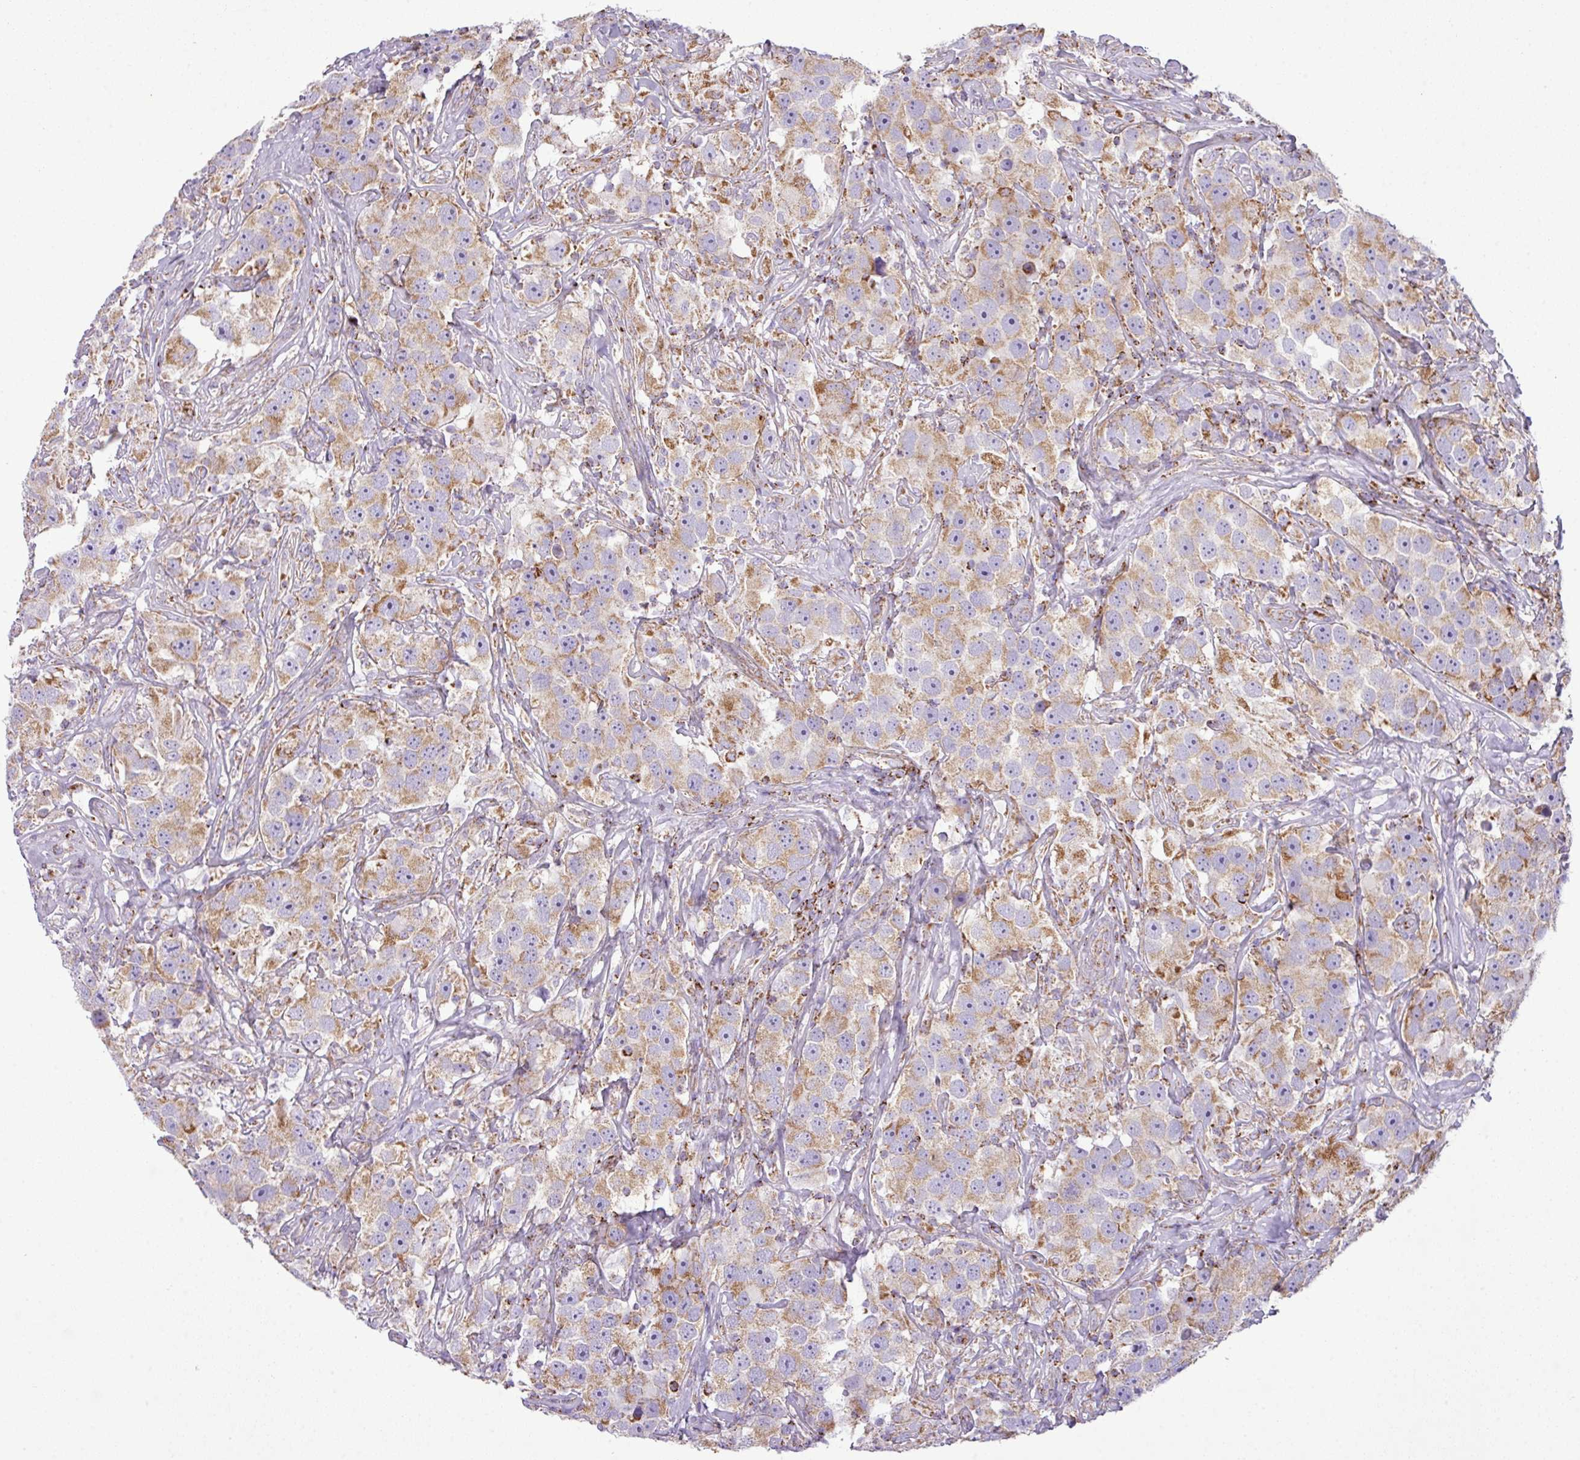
{"staining": {"intensity": "moderate", "quantity": ">75%", "location": "cytoplasmic/membranous"}, "tissue": "testis cancer", "cell_type": "Tumor cells", "image_type": "cancer", "snomed": [{"axis": "morphology", "description": "Seminoma, NOS"}, {"axis": "topography", "description": "Testis"}], "caption": "Testis cancer (seminoma) tissue exhibits moderate cytoplasmic/membranous staining in about >75% of tumor cells, visualized by immunohistochemistry.", "gene": "ZNF81", "patient": {"sex": "male", "age": 49}}